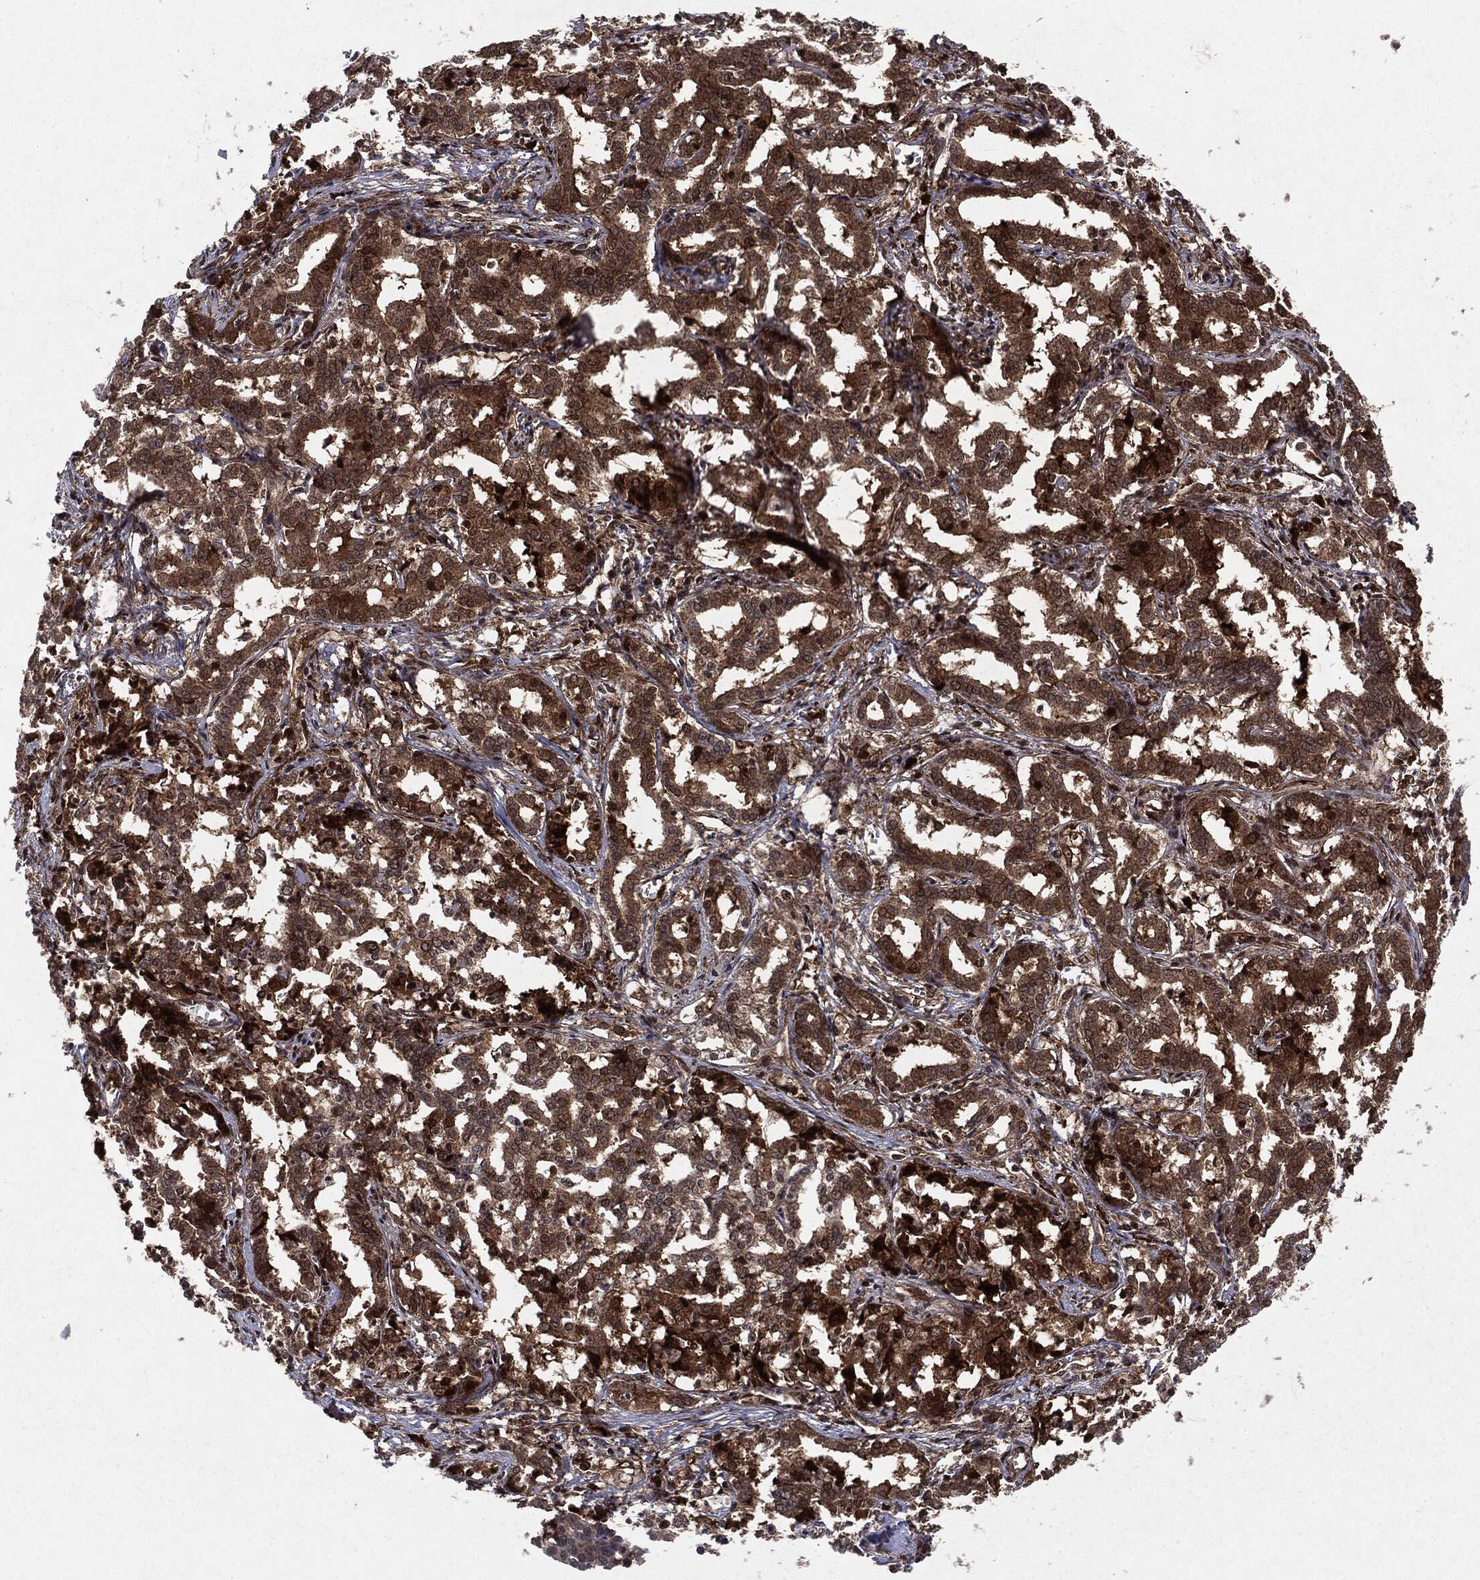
{"staining": {"intensity": "moderate", "quantity": ">75%", "location": "cytoplasmic/membranous"}, "tissue": "liver cancer", "cell_type": "Tumor cells", "image_type": "cancer", "snomed": [{"axis": "morphology", "description": "Cholangiocarcinoma"}, {"axis": "topography", "description": "Liver"}], "caption": "Cholangiocarcinoma (liver) stained with a protein marker shows moderate staining in tumor cells.", "gene": "OTUB1", "patient": {"sex": "female", "age": 47}}